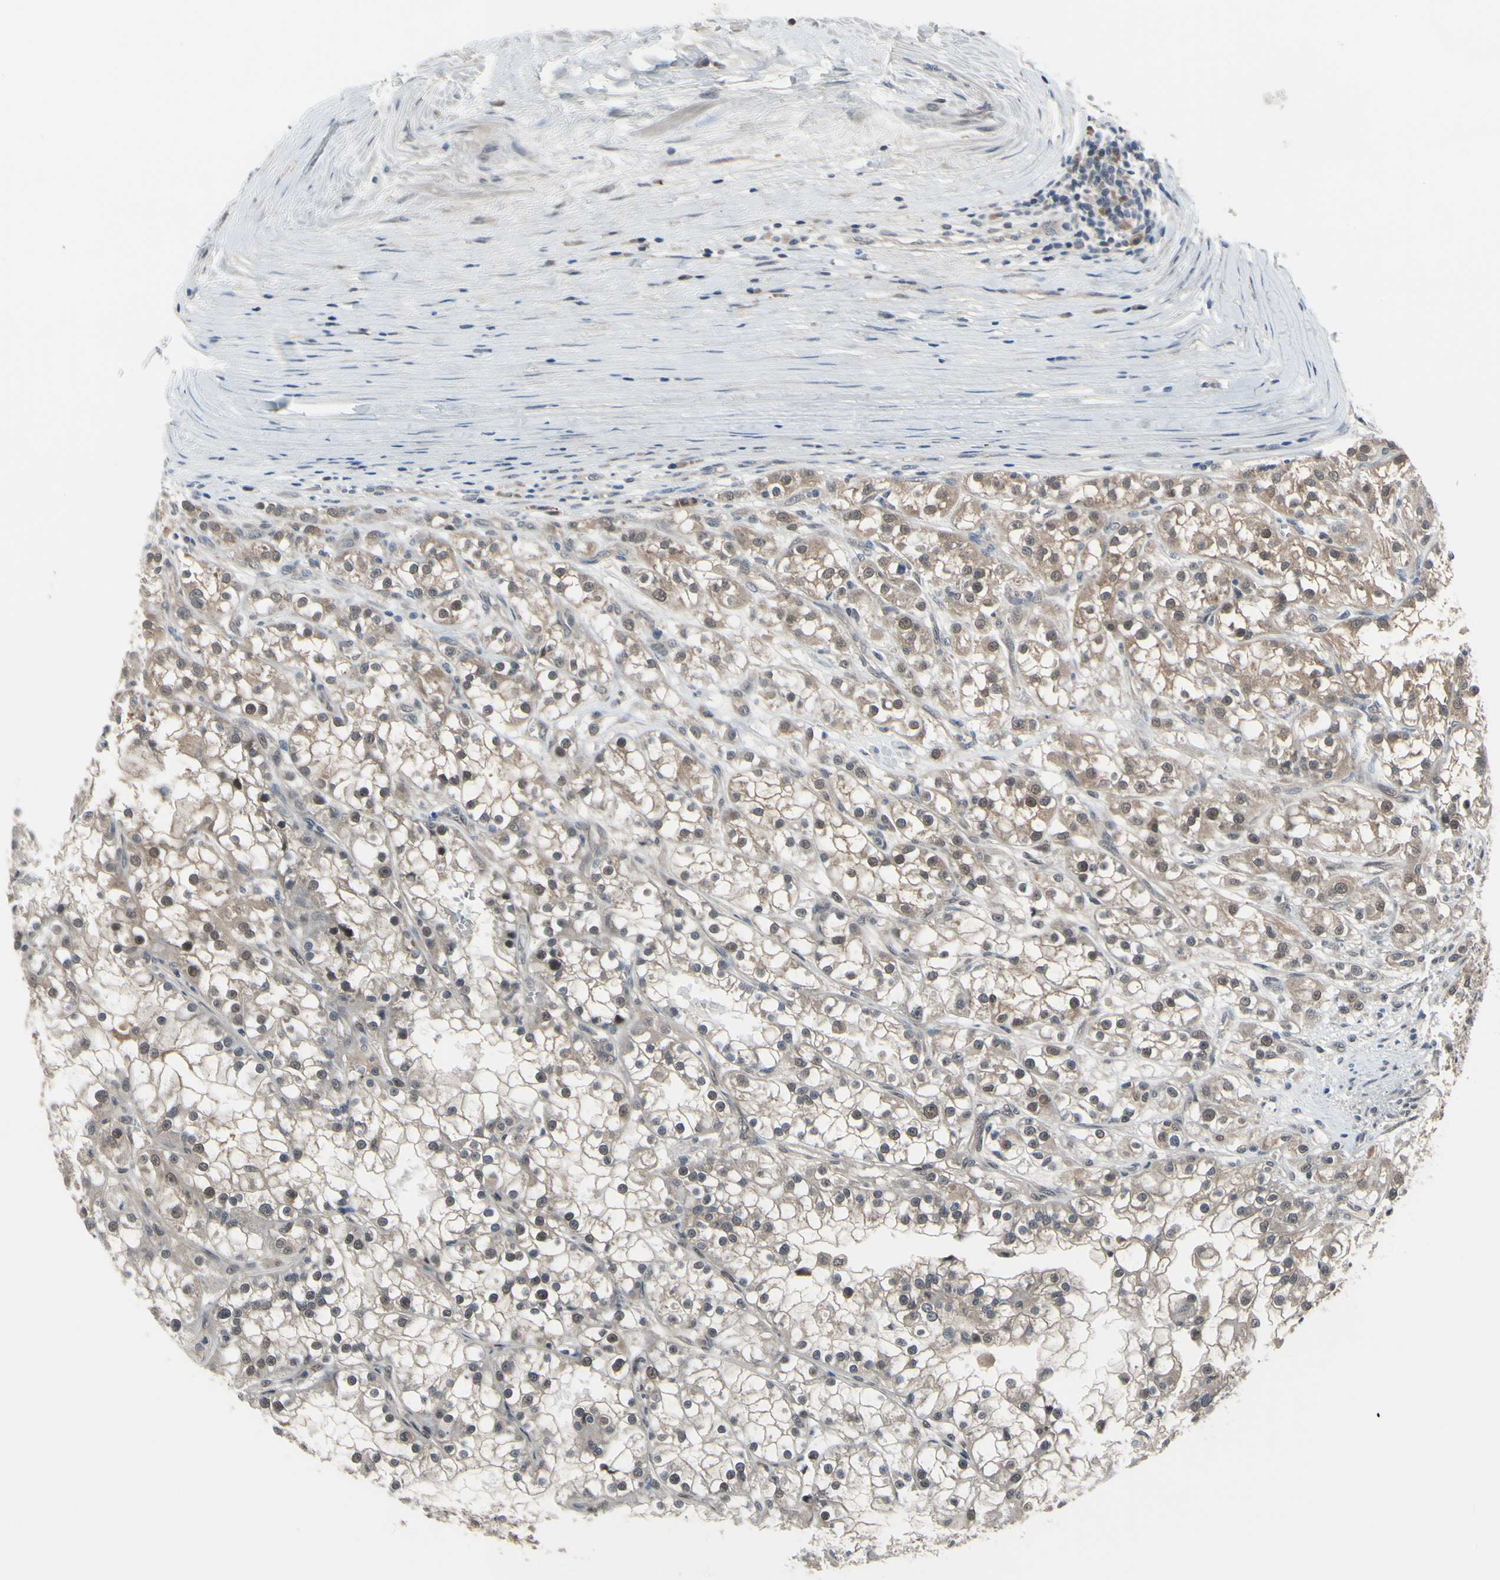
{"staining": {"intensity": "weak", "quantity": ">75%", "location": "cytoplasmic/membranous,nuclear"}, "tissue": "renal cancer", "cell_type": "Tumor cells", "image_type": "cancer", "snomed": [{"axis": "morphology", "description": "Adenocarcinoma, NOS"}, {"axis": "topography", "description": "Kidney"}], "caption": "Renal adenocarcinoma stained with a protein marker shows weak staining in tumor cells.", "gene": "HSPA4", "patient": {"sex": "female", "age": 52}}